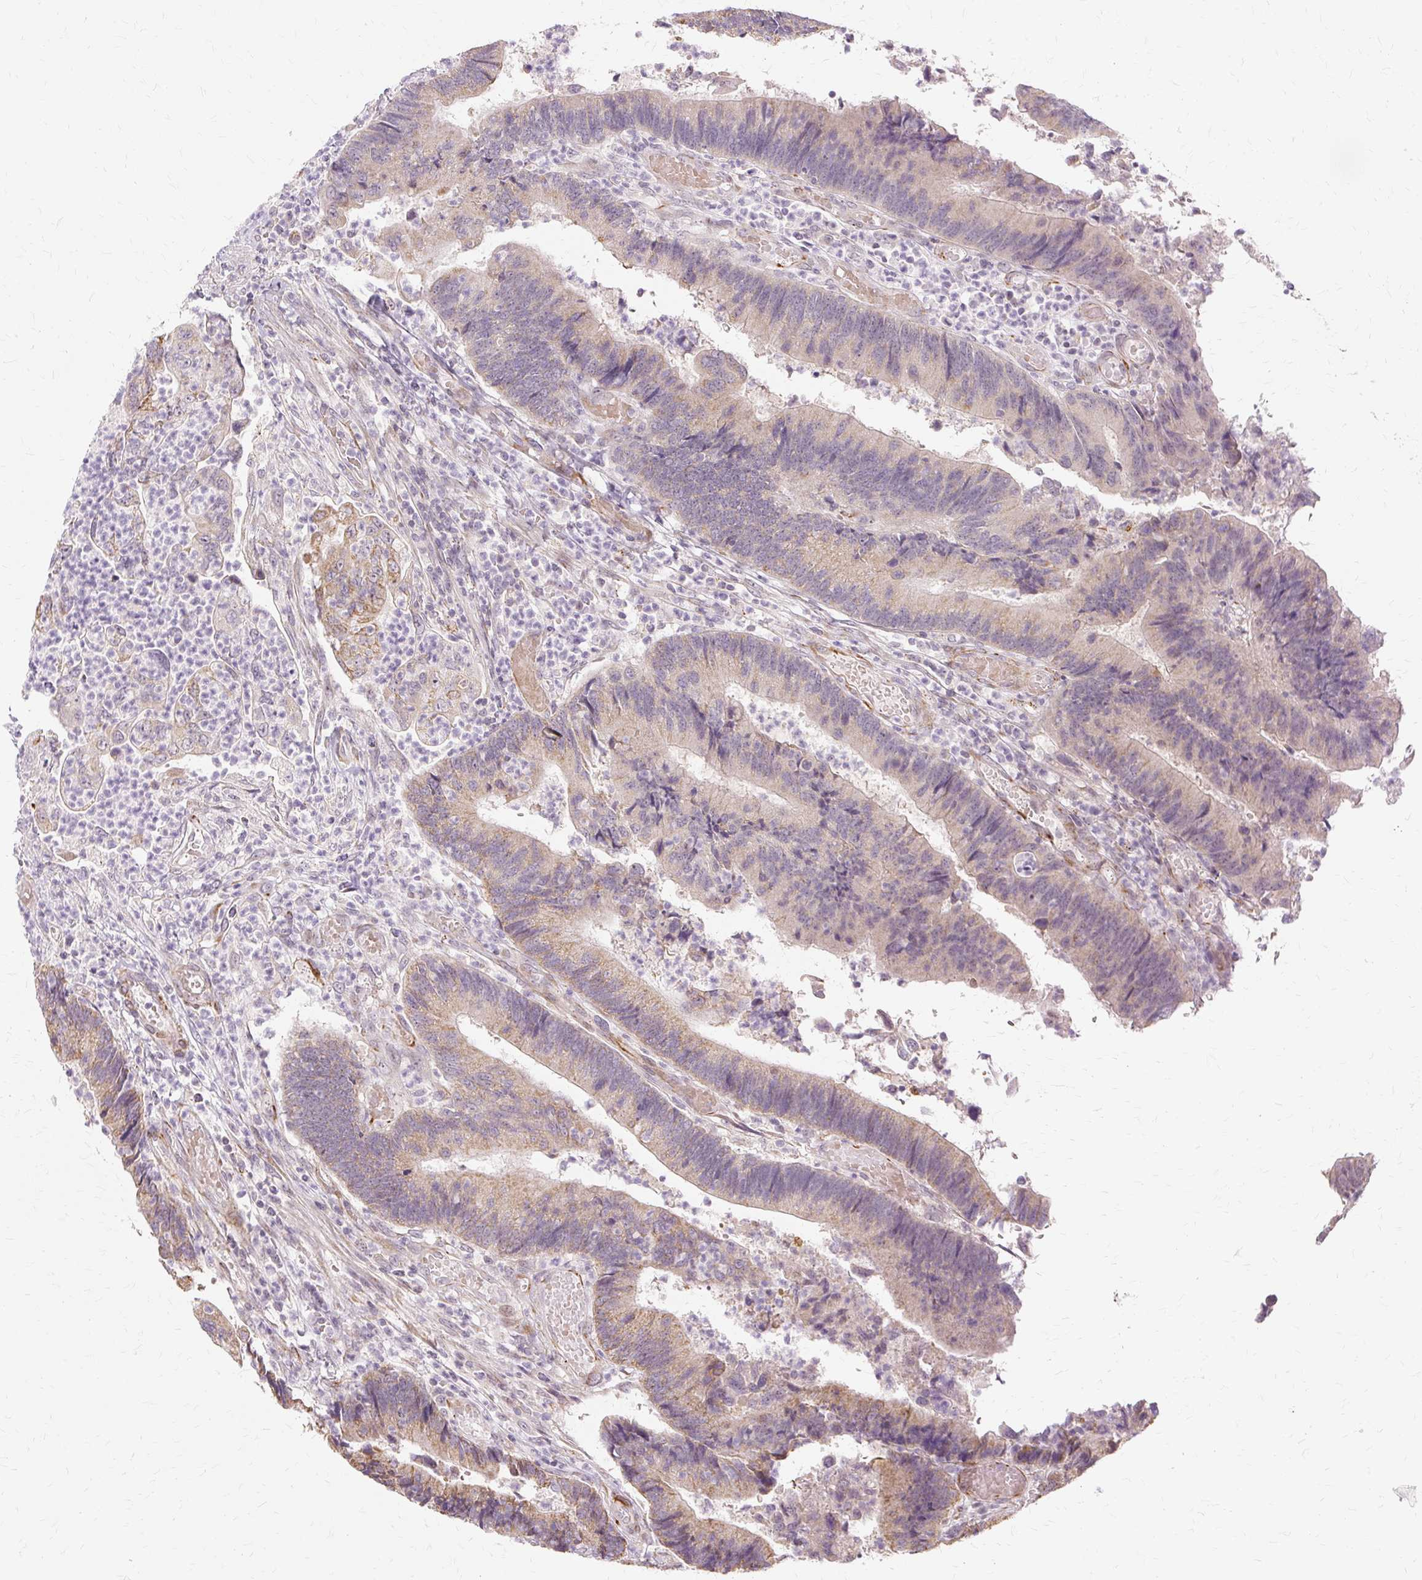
{"staining": {"intensity": "moderate", "quantity": "<25%", "location": "cytoplasmic/membranous"}, "tissue": "colorectal cancer", "cell_type": "Tumor cells", "image_type": "cancer", "snomed": [{"axis": "morphology", "description": "Adenocarcinoma, NOS"}, {"axis": "topography", "description": "Colon"}], "caption": "Immunohistochemical staining of colorectal cancer displays low levels of moderate cytoplasmic/membranous protein staining in approximately <25% of tumor cells.", "gene": "MMACHC", "patient": {"sex": "female", "age": 67}}